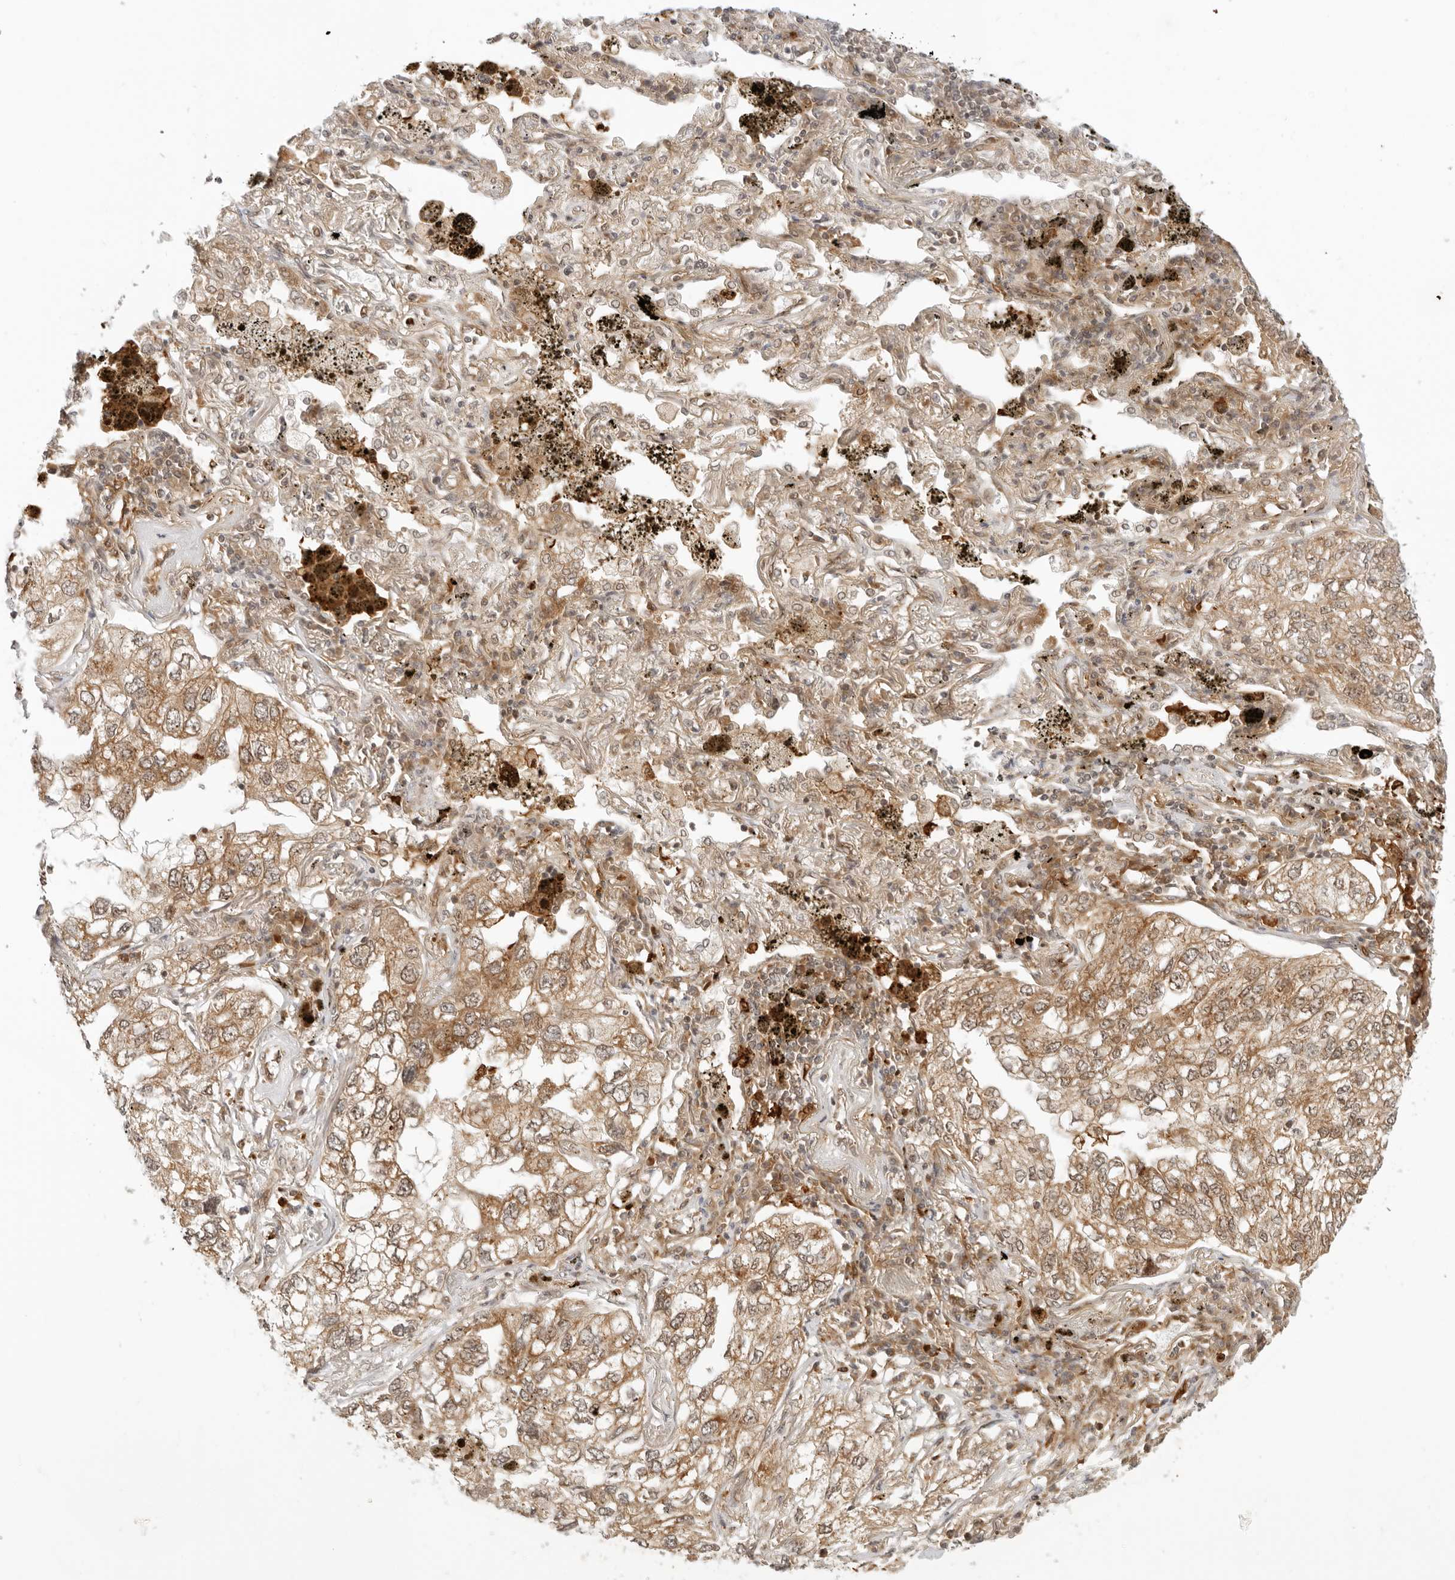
{"staining": {"intensity": "moderate", "quantity": ">75%", "location": "cytoplasmic/membranous"}, "tissue": "lung cancer", "cell_type": "Tumor cells", "image_type": "cancer", "snomed": [{"axis": "morphology", "description": "Adenocarcinoma, NOS"}, {"axis": "topography", "description": "Lung"}], "caption": "Protein positivity by immunohistochemistry shows moderate cytoplasmic/membranous staining in about >75% of tumor cells in lung adenocarcinoma.", "gene": "RC3H1", "patient": {"sex": "male", "age": 65}}